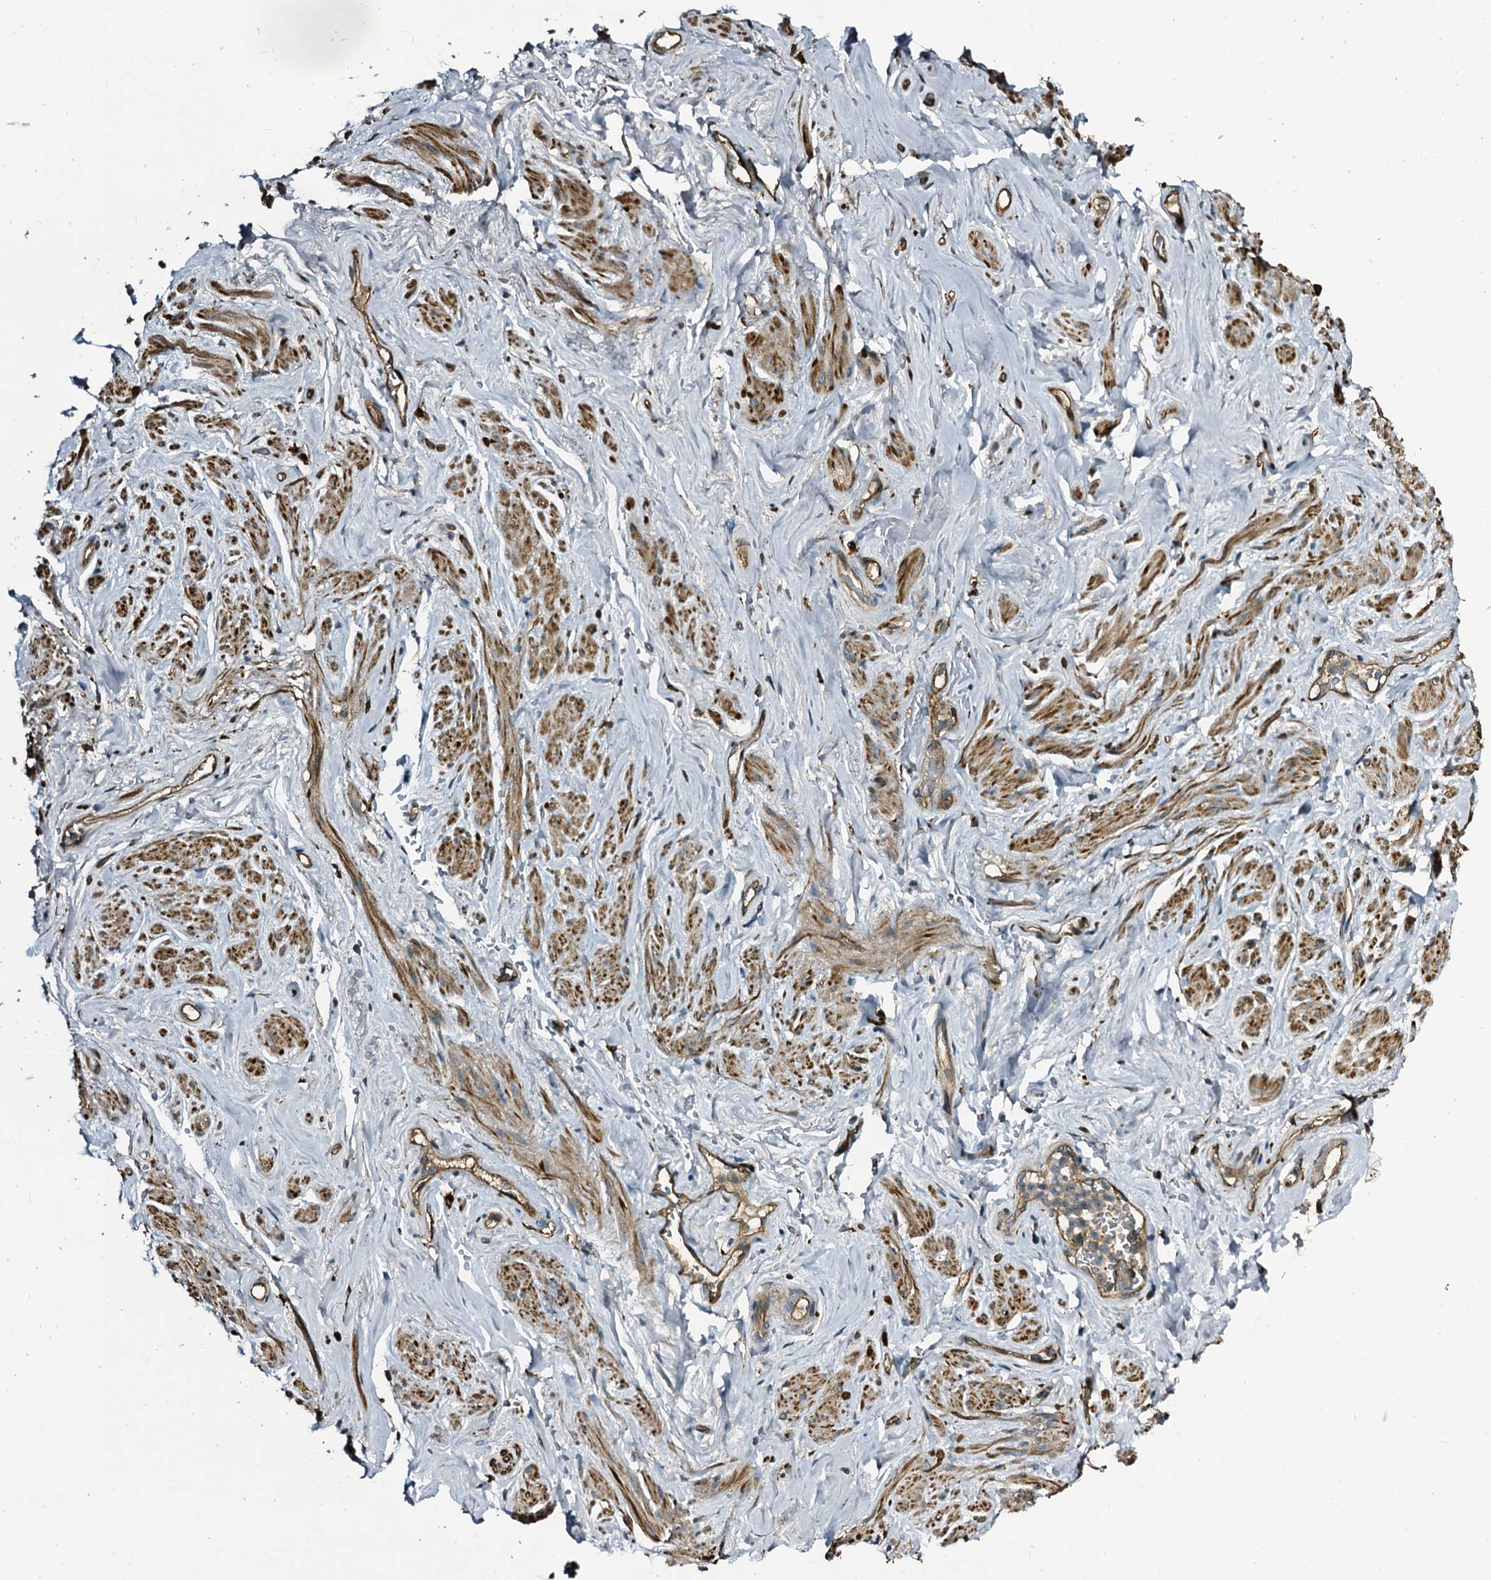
{"staining": {"intensity": "moderate", "quantity": "25%-75%", "location": "cytoplasmic/membranous"}, "tissue": "smooth muscle", "cell_type": "Smooth muscle cells", "image_type": "normal", "snomed": [{"axis": "morphology", "description": "Normal tissue, NOS"}, {"axis": "topography", "description": "Smooth muscle"}, {"axis": "topography", "description": "Peripheral nerve tissue"}], "caption": "Approximately 25%-75% of smooth muscle cells in benign human smooth muscle exhibit moderate cytoplasmic/membranous protein staining as visualized by brown immunohistochemical staining.", "gene": "TPGS2", "patient": {"sex": "male", "age": 69}}